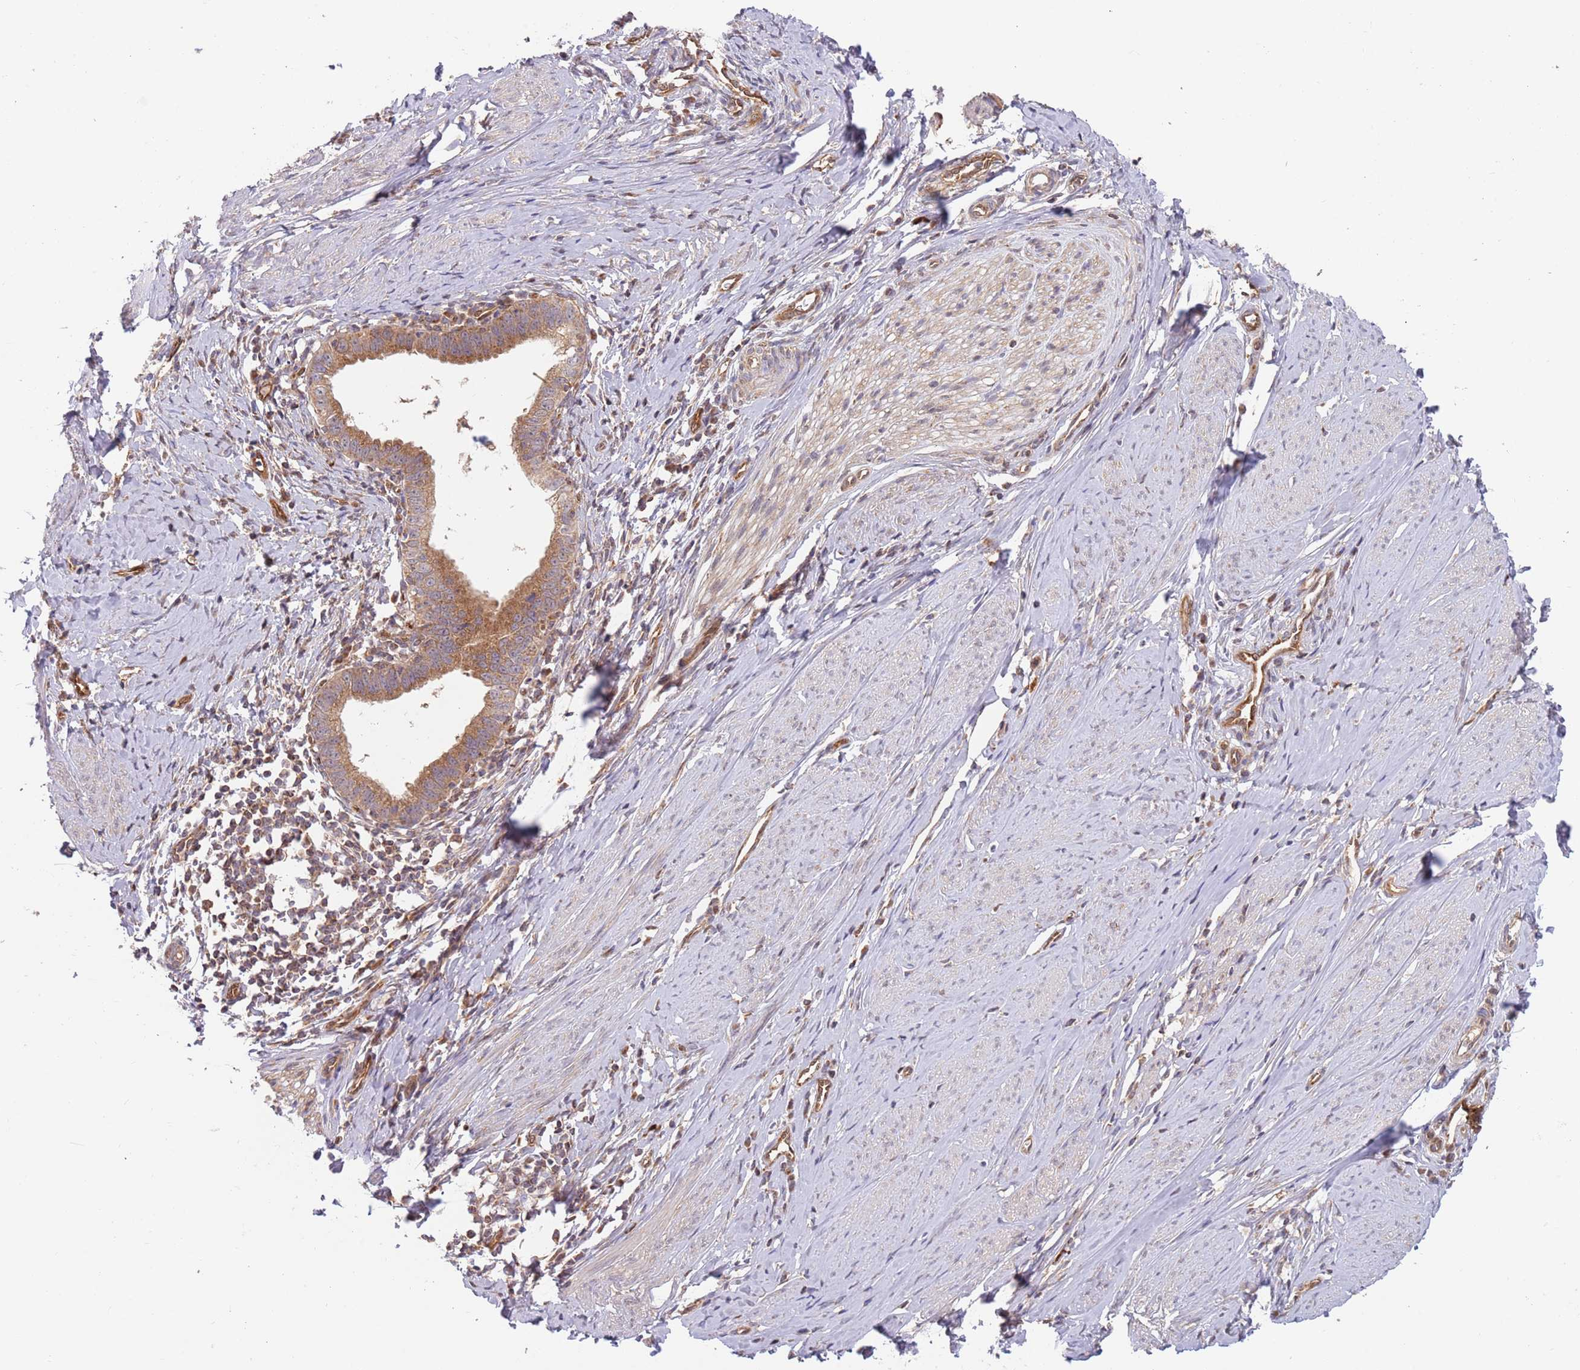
{"staining": {"intensity": "moderate", "quantity": ">75%", "location": "cytoplasmic/membranous"}, "tissue": "cervical cancer", "cell_type": "Tumor cells", "image_type": "cancer", "snomed": [{"axis": "morphology", "description": "Adenocarcinoma, NOS"}, {"axis": "topography", "description": "Cervix"}], "caption": "IHC staining of cervical cancer, which reveals medium levels of moderate cytoplasmic/membranous staining in approximately >75% of tumor cells indicating moderate cytoplasmic/membranous protein positivity. The staining was performed using DAB (3,3'-diaminobenzidine) (brown) for protein detection and nuclei were counterstained in hematoxylin (blue).", "gene": "GUK1", "patient": {"sex": "female", "age": 36}}